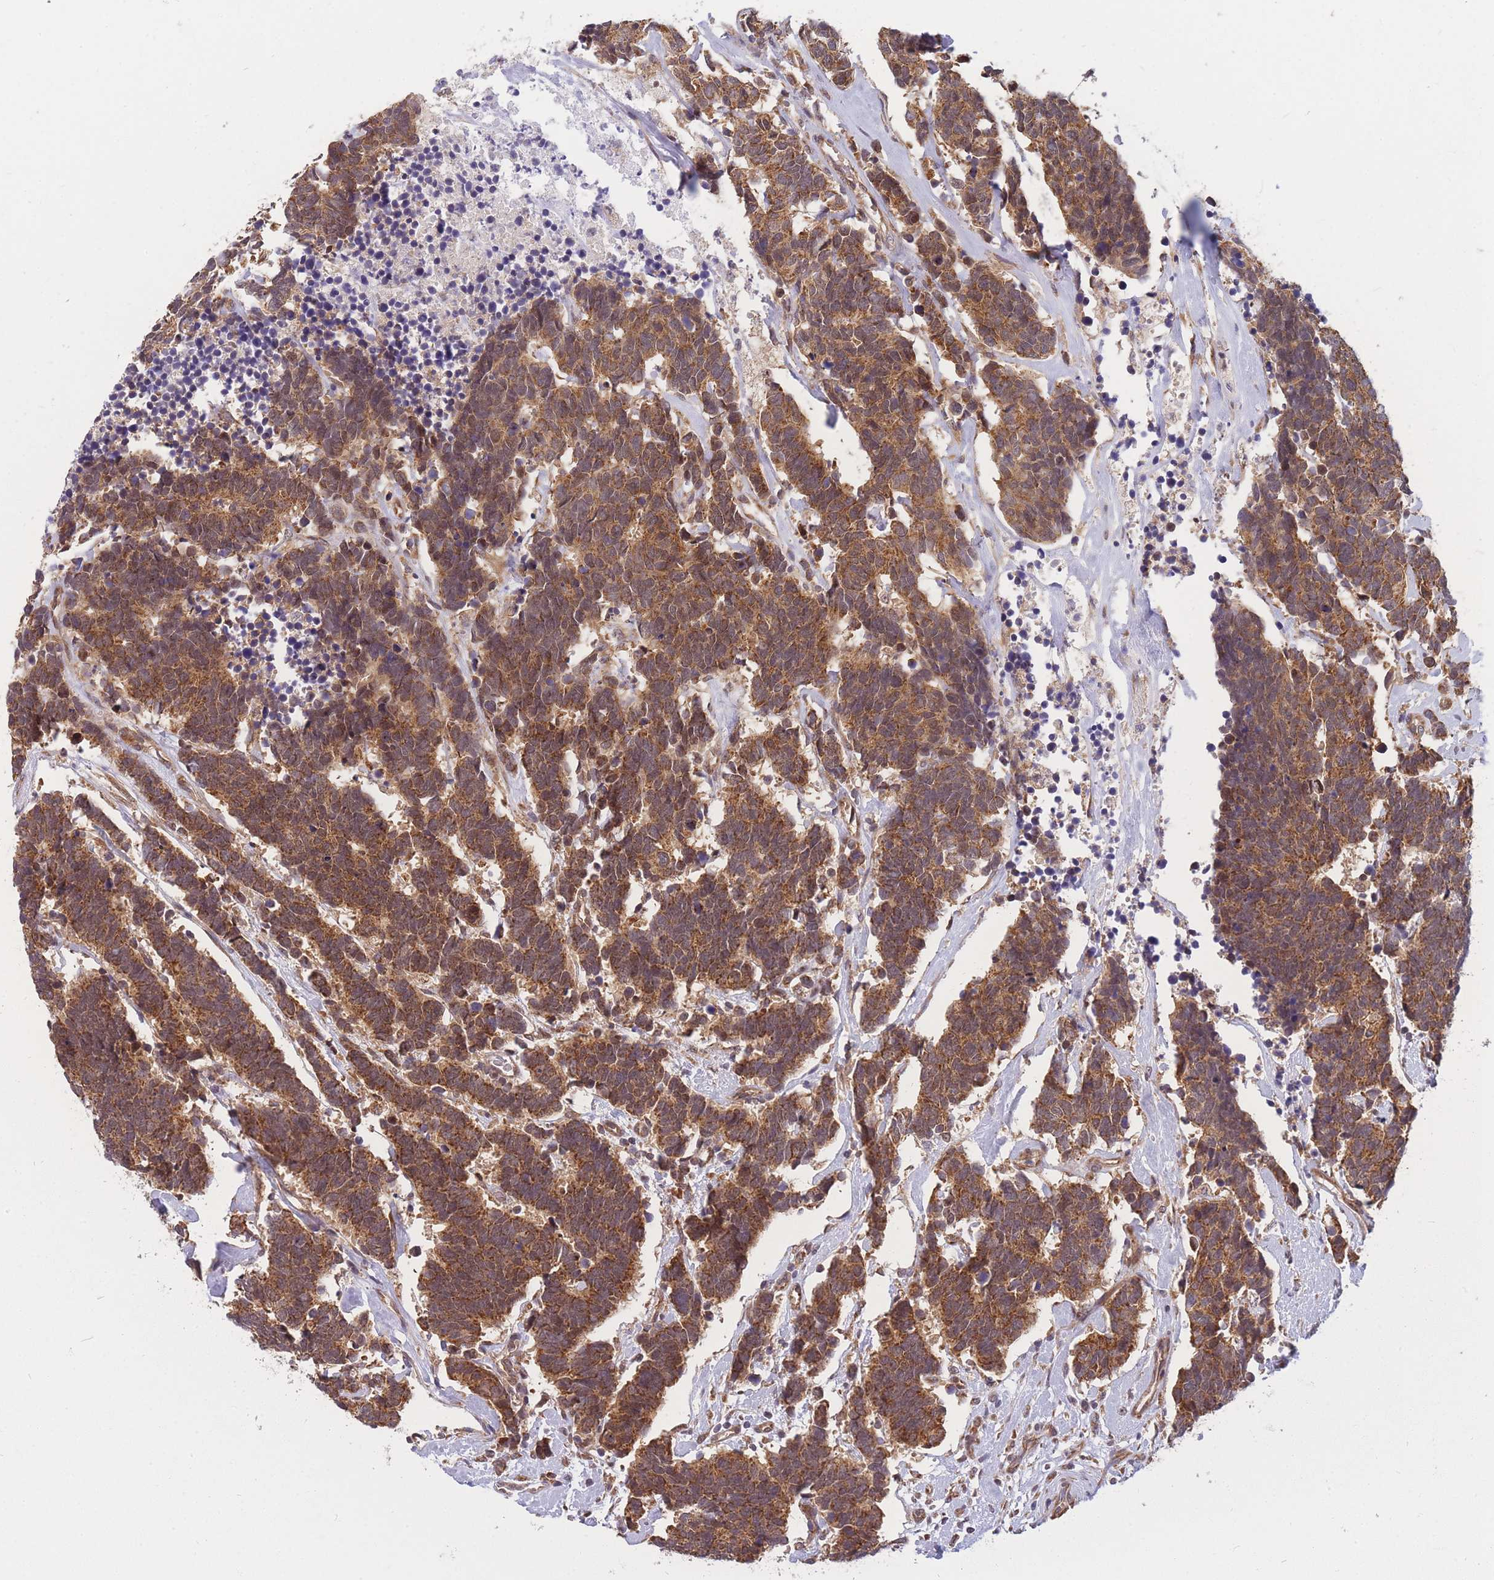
{"staining": {"intensity": "strong", "quantity": ">75%", "location": "cytoplasmic/membranous"}, "tissue": "carcinoid", "cell_type": "Tumor cells", "image_type": "cancer", "snomed": [{"axis": "morphology", "description": "Carcinoma, NOS"}, {"axis": "morphology", "description": "Carcinoid, malignant, NOS"}, {"axis": "topography", "description": "Urinary bladder"}], "caption": "About >75% of tumor cells in carcinoma show strong cytoplasmic/membranous protein positivity as visualized by brown immunohistochemical staining.", "gene": "MRPL23", "patient": {"sex": "male", "age": 57}}